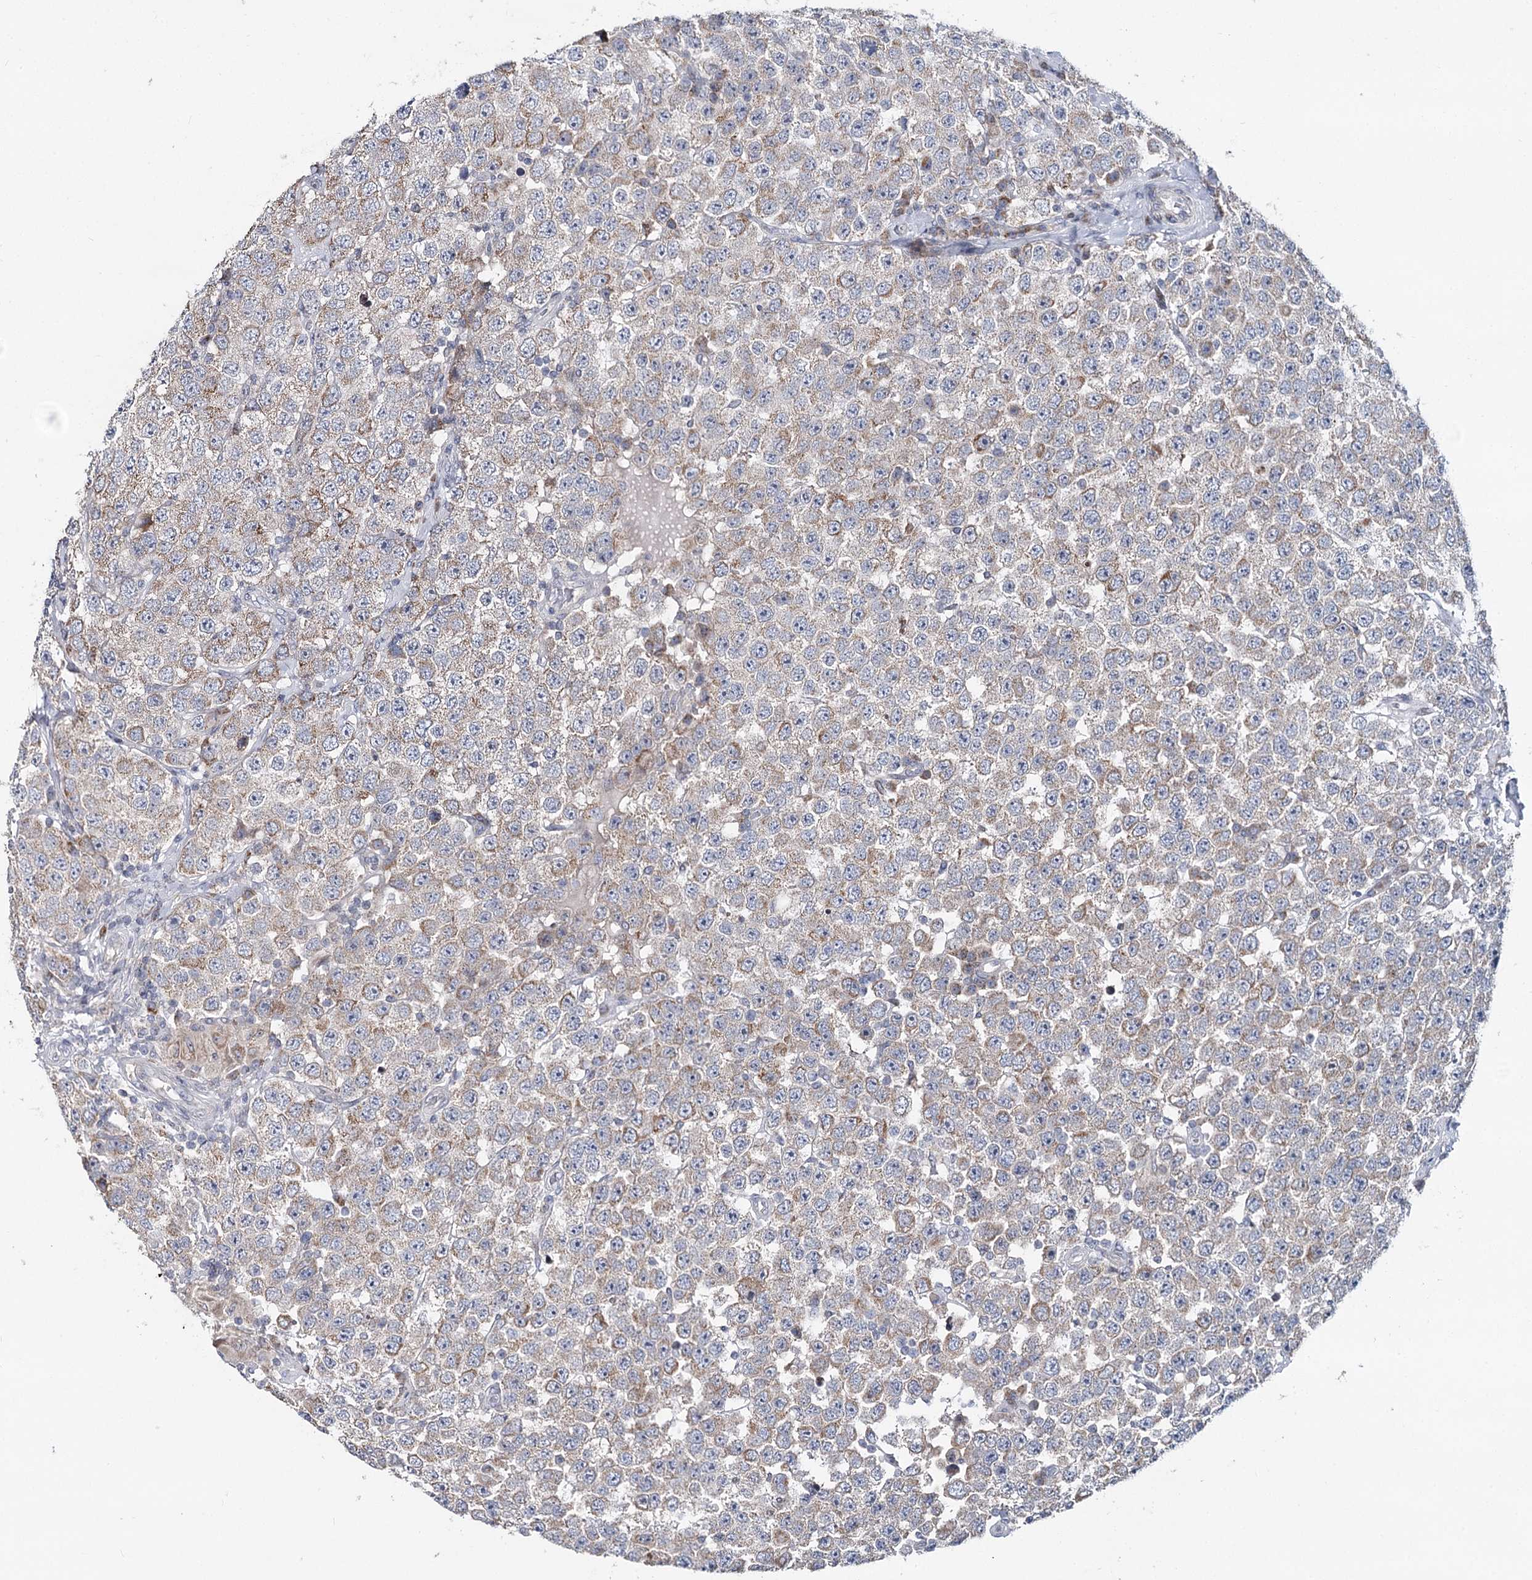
{"staining": {"intensity": "weak", "quantity": ">75%", "location": "cytoplasmic/membranous"}, "tissue": "testis cancer", "cell_type": "Tumor cells", "image_type": "cancer", "snomed": [{"axis": "morphology", "description": "Seminoma, NOS"}, {"axis": "topography", "description": "Testis"}], "caption": "The photomicrograph demonstrates staining of testis cancer, revealing weak cytoplasmic/membranous protein positivity (brown color) within tumor cells.", "gene": "PTGR1", "patient": {"sex": "male", "age": 28}}